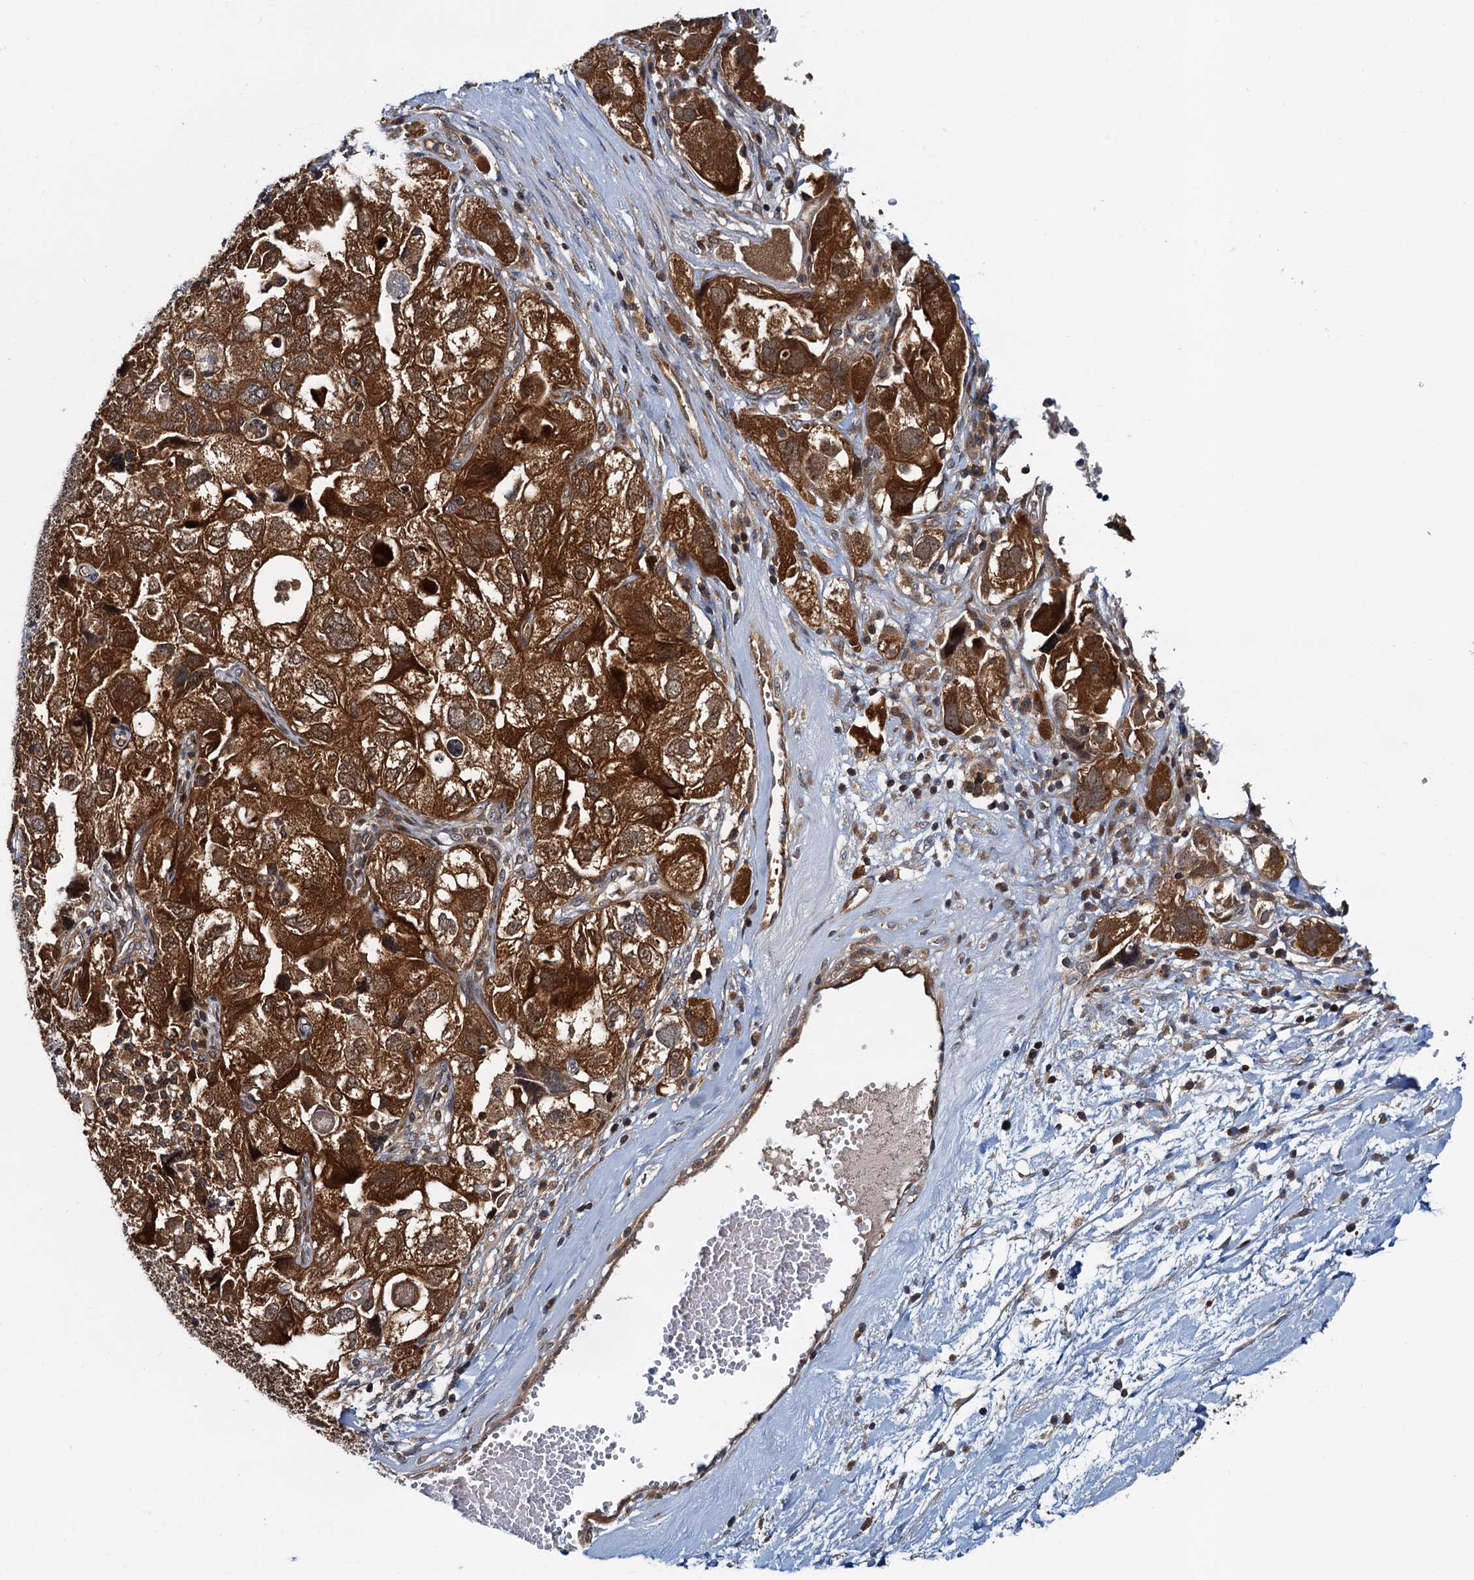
{"staining": {"intensity": "strong", "quantity": ">75%", "location": "cytoplasmic/membranous,nuclear"}, "tissue": "ovarian cancer", "cell_type": "Tumor cells", "image_type": "cancer", "snomed": [{"axis": "morphology", "description": "Carcinoma, NOS"}, {"axis": "morphology", "description": "Cystadenocarcinoma, serous, NOS"}, {"axis": "topography", "description": "Ovary"}], "caption": "A photomicrograph of ovarian carcinoma stained for a protein demonstrates strong cytoplasmic/membranous and nuclear brown staining in tumor cells.", "gene": "AAGAB", "patient": {"sex": "female", "age": 69}}